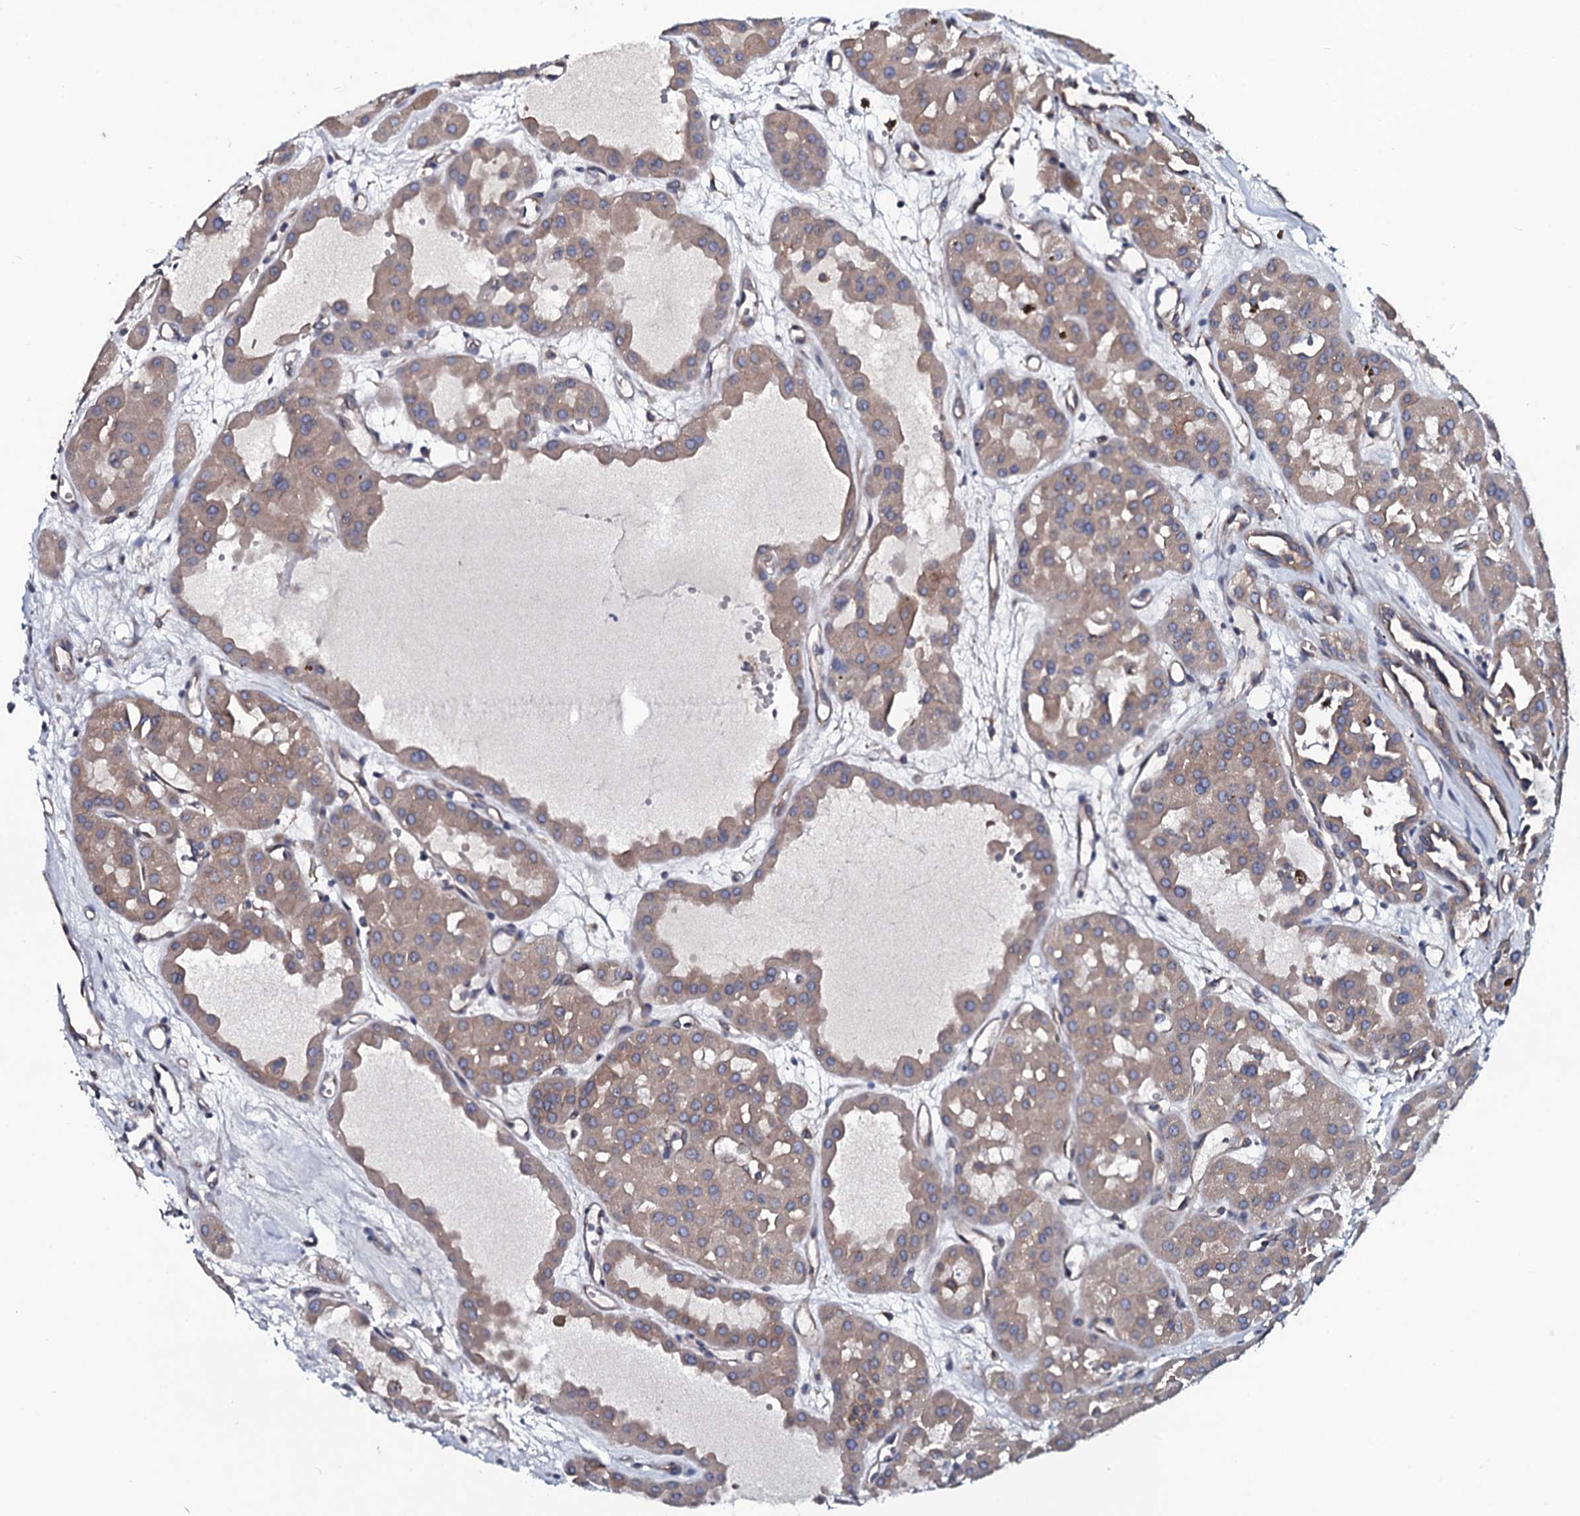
{"staining": {"intensity": "weak", "quantity": ">75%", "location": "cytoplasmic/membranous"}, "tissue": "renal cancer", "cell_type": "Tumor cells", "image_type": "cancer", "snomed": [{"axis": "morphology", "description": "Carcinoma, NOS"}, {"axis": "topography", "description": "Kidney"}], "caption": "A high-resolution photomicrograph shows IHC staining of renal cancer, which displays weak cytoplasmic/membranous expression in about >75% of tumor cells.", "gene": "TMEM151A", "patient": {"sex": "female", "age": 75}}